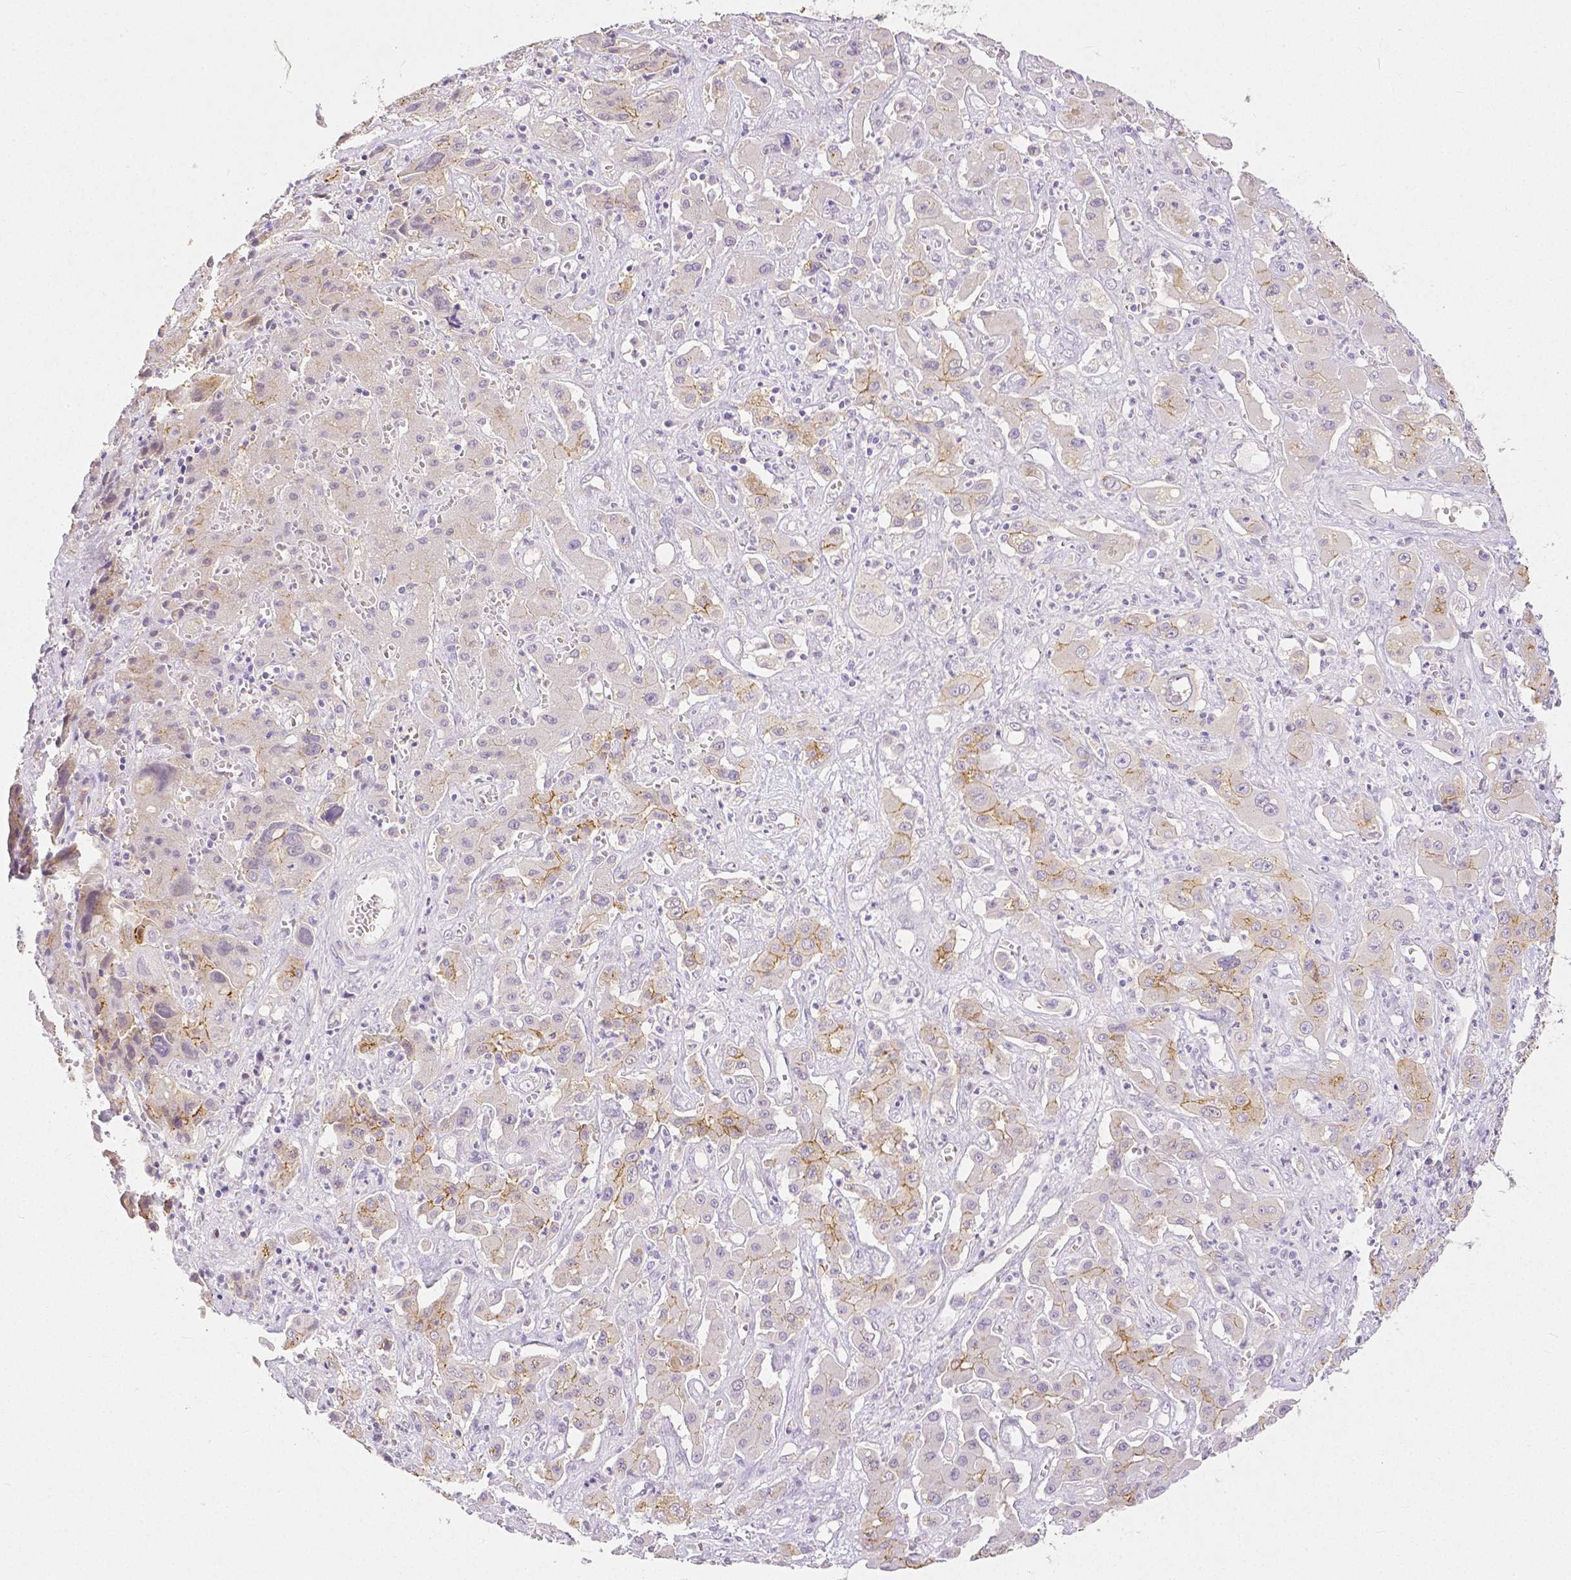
{"staining": {"intensity": "moderate", "quantity": "<25%", "location": "cytoplasmic/membranous"}, "tissue": "liver cancer", "cell_type": "Tumor cells", "image_type": "cancer", "snomed": [{"axis": "morphology", "description": "Cholangiocarcinoma"}, {"axis": "topography", "description": "Liver"}], "caption": "There is low levels of moderate cytoplasmic/membranous staining in tumor cells of liver cholangiocarcinoma, as demonstrated by immunohistochemical staining (brown color).", "gene": "OCLN", "patient": {"sex": "male", "age": 67}}